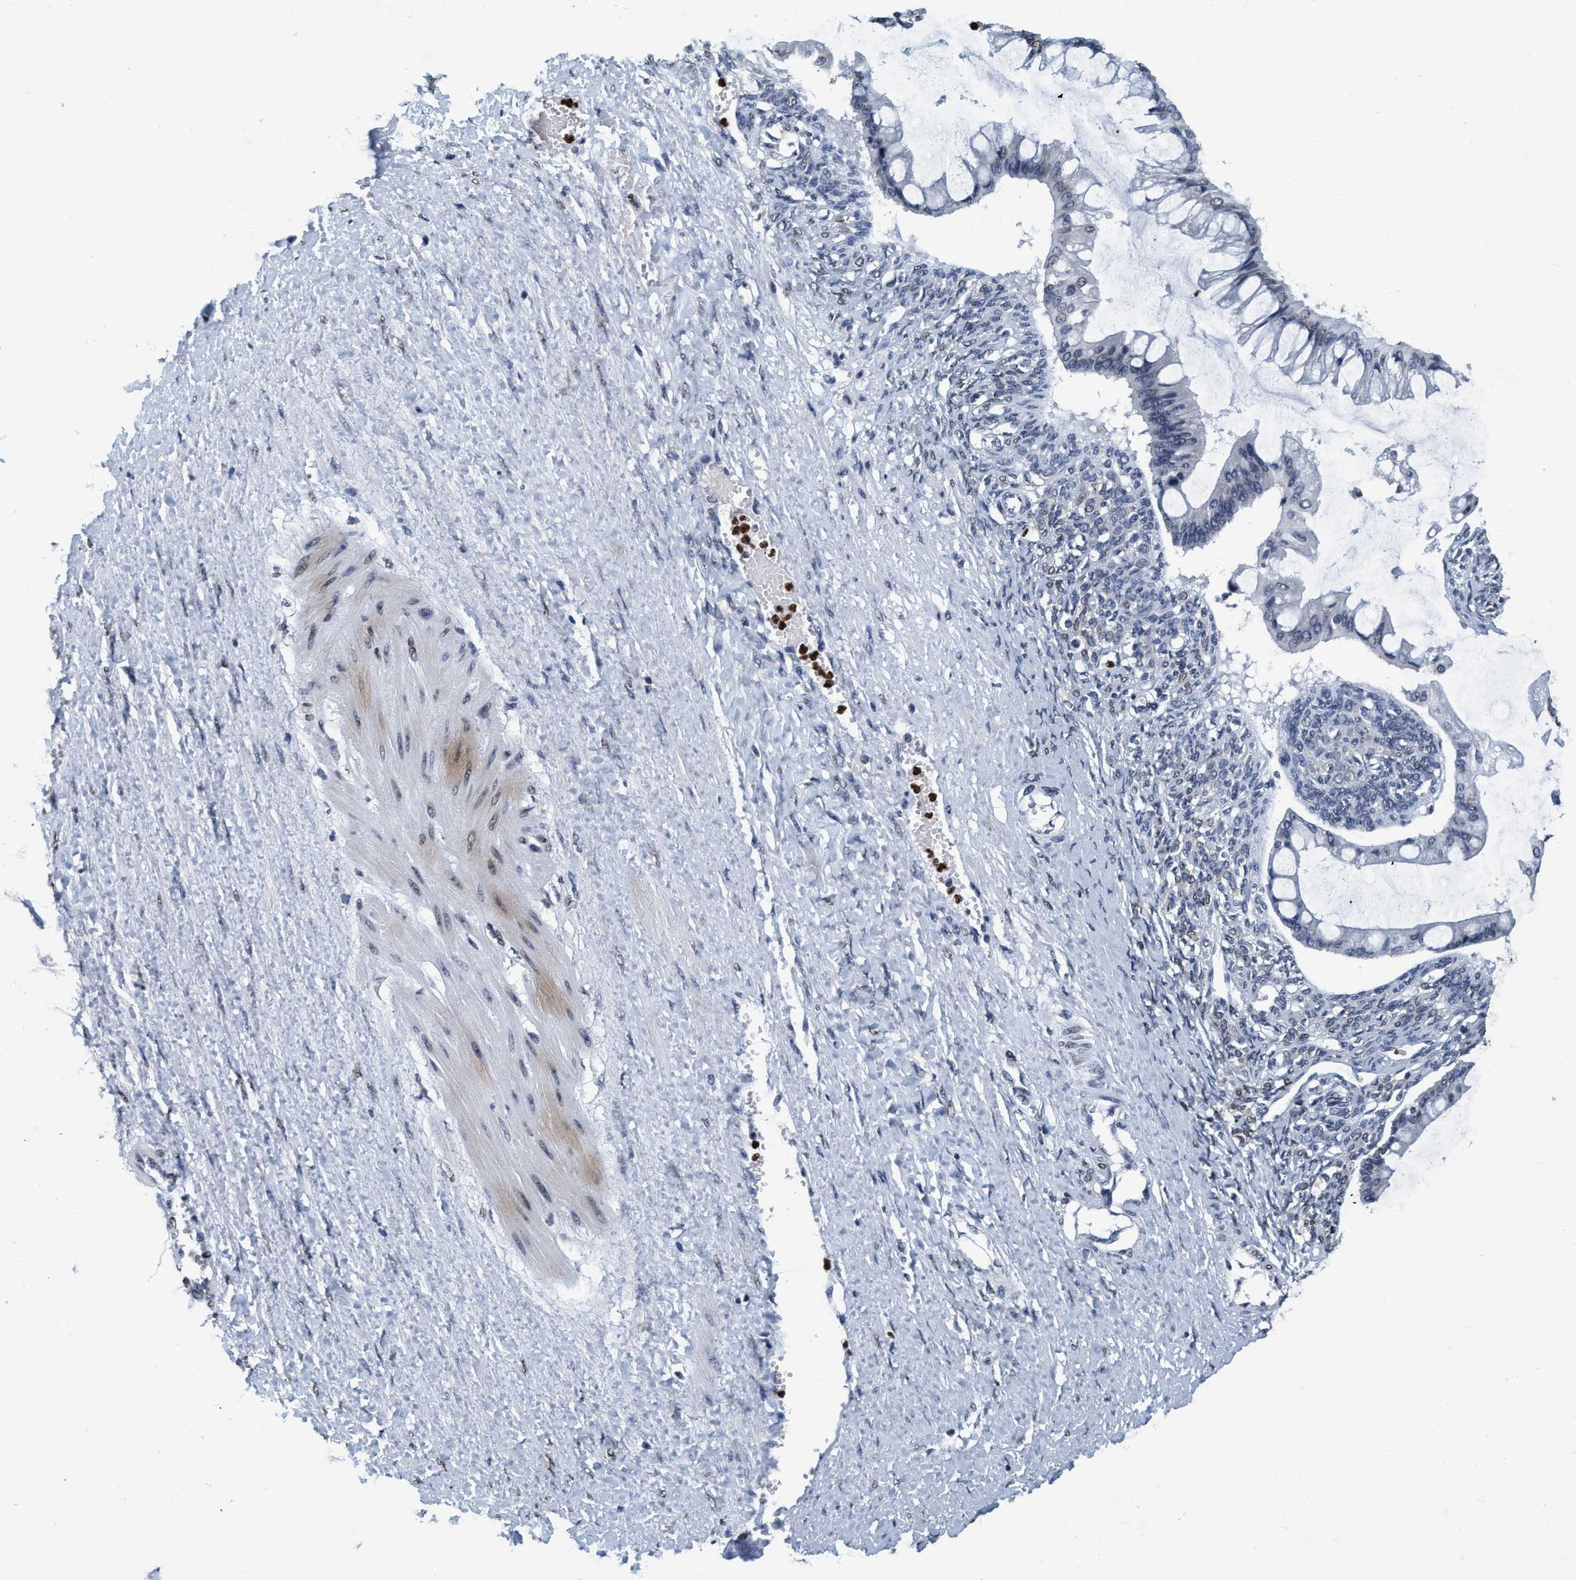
{"staining": {"intensity": "weak", "quantity": "<25%", "location": "nuclear"}, "tissue": "ovarian cancer", "cell_type": "Tumor cells", "image_type": "cancer", "snomed": [{"axis": "morphology", "description": "Cystadenocarcinoma, mucinous, NOS"}, {"axis": "topography", "description": "Ovary"}], "caption": "A photomicrograph of human ovarian mucinous cystadenocarcinoma is negative for staining in tumor cells.", "gene": "CCNE2", "patient": {"sex": "female", "age": 73}}